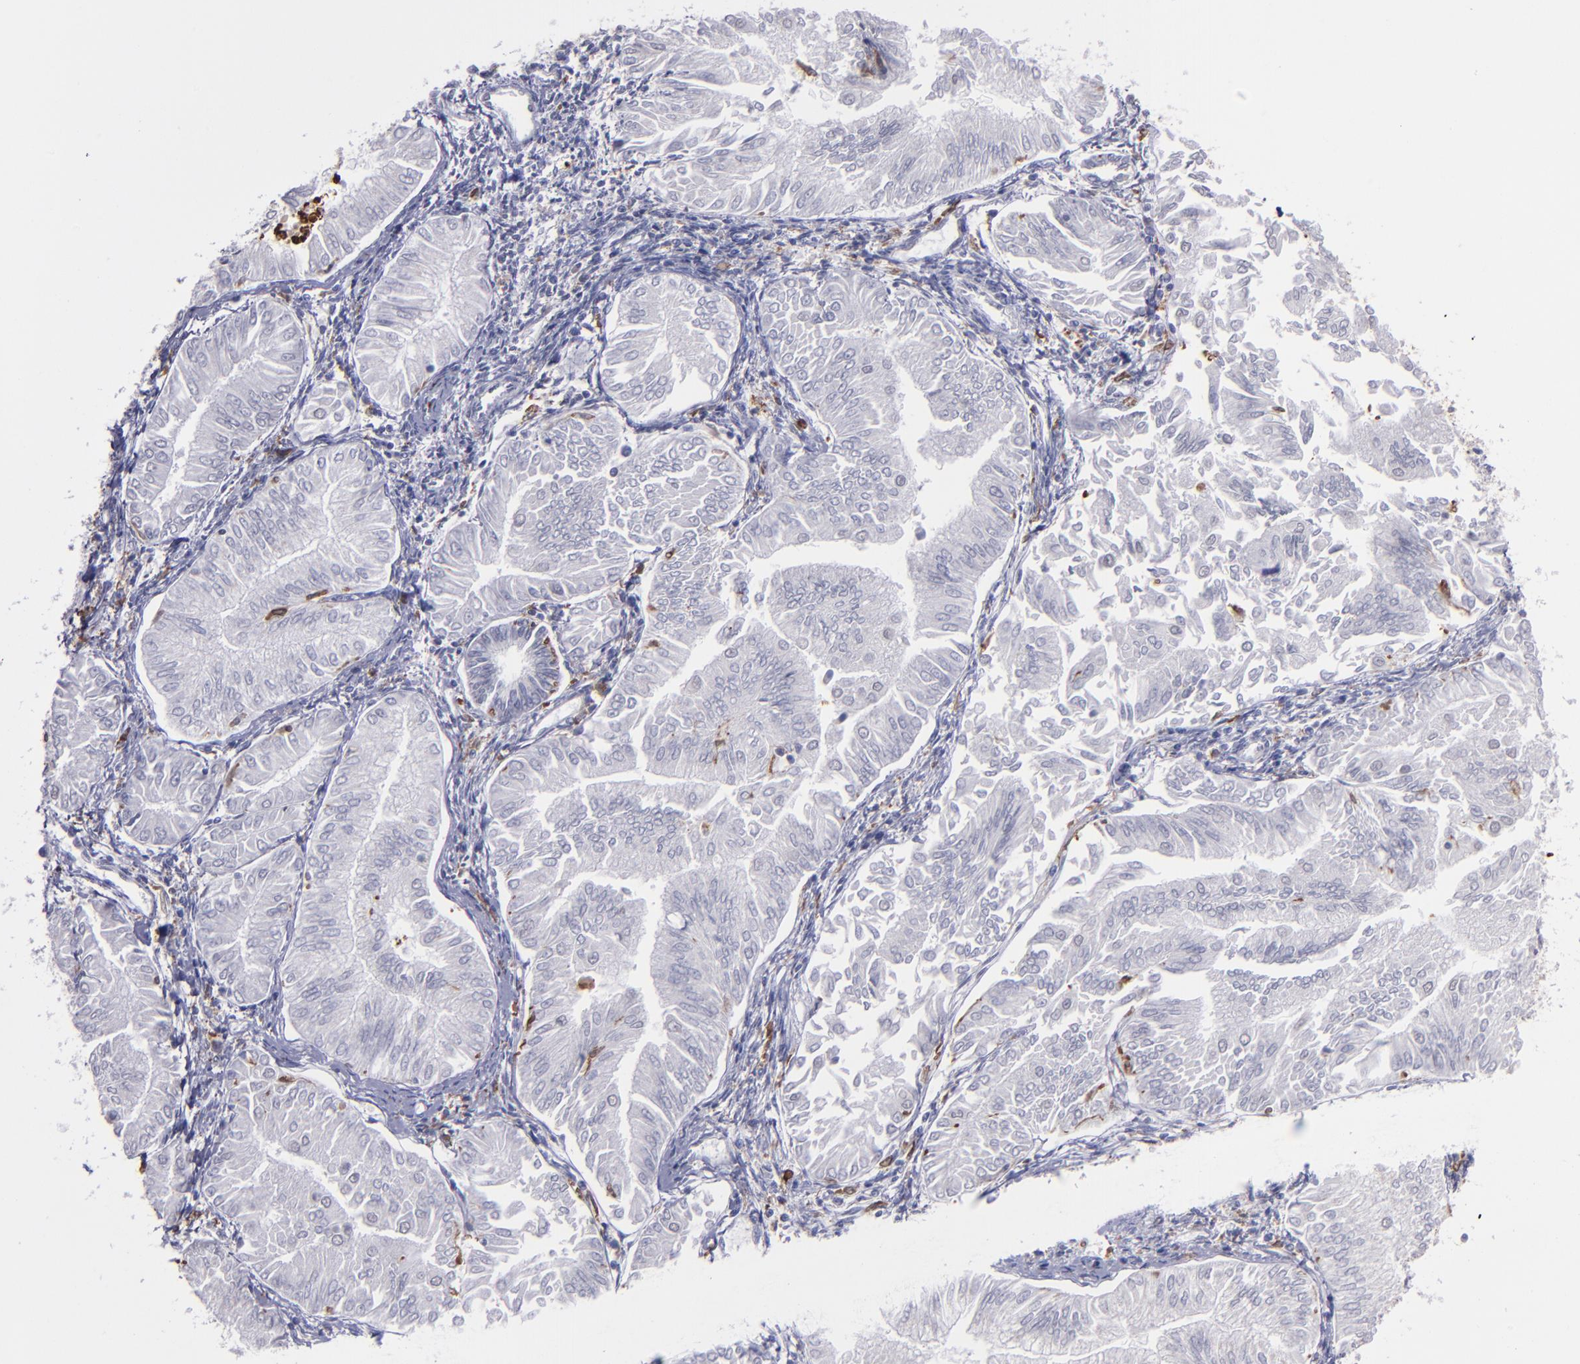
{"staining": {"intensity": "negative", "quantity": "none", "location": "none"}, "tissue": "endometrial cancer", "cell_type": "Tumor cells", "image_type": "cancer", "snomed": [{"axis": "morphology", "description": "Adenocarcinoma, NOS"}, {"axis": "topography", "description": "Endometrium"}], "caption": "Immunohistochemistry (IHC) photomicrograph of neoplastic tissue: endometrial cancer stained with DAB (3,3'-diaminobenzidine) demonstrates no significant protein positivity in tumor cells.", "gene": "NCF2", "patient": {"sex": "female", "age": 53}}